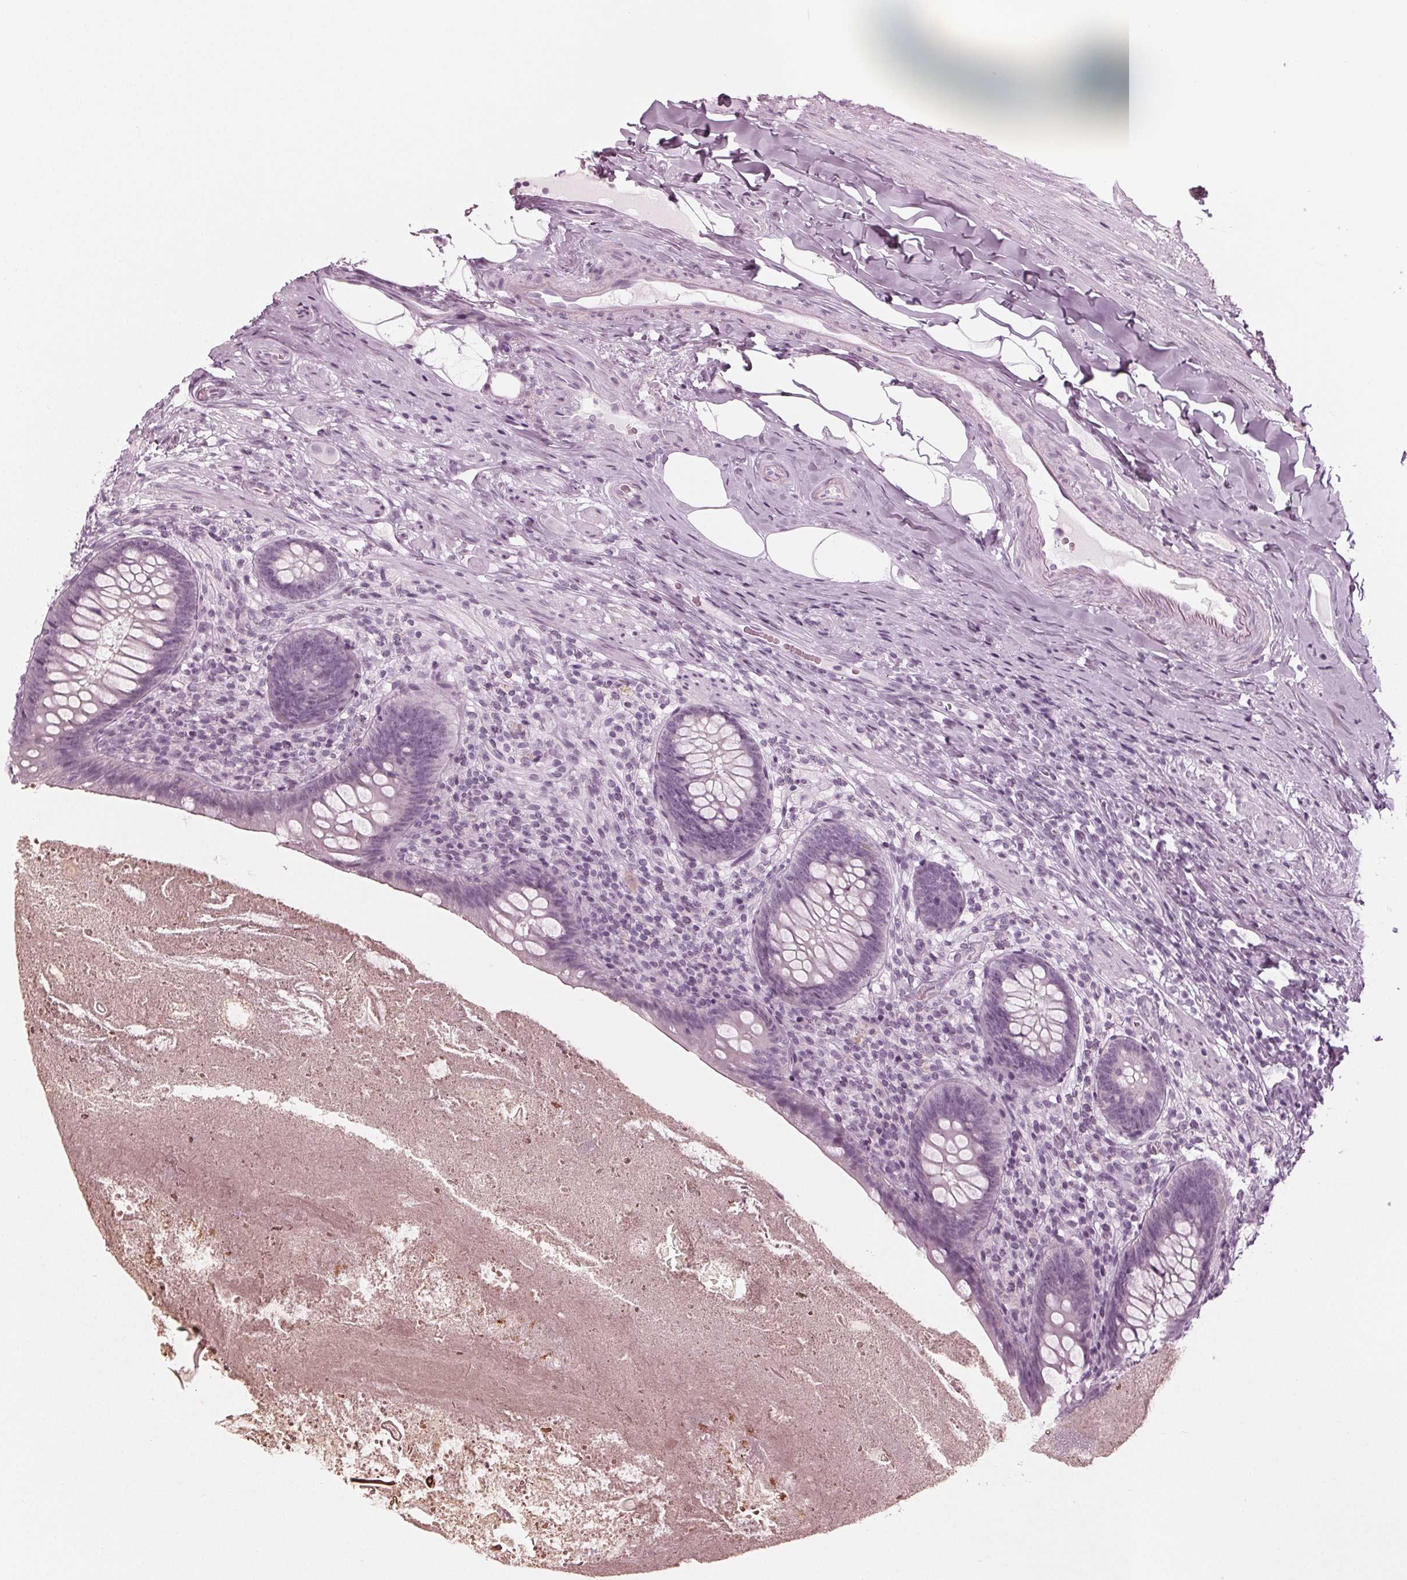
{"staining": {"intensity": "negative", "quantity": "none", "location": "none"}, "tissue": "appendix", "cell_type": "Glandular cells", "image_type": "normal", "snomed": [{"axis": "morphology", "description": "Normal tissue, NOS"}, {"axis": "topography", "description": "Appendix"}], "caption": "This is an IHC image of normal human appendix. There is no expression in glandular cells.", "gene": "KRT28", "patient": {"sex": "male", "age": 47}}